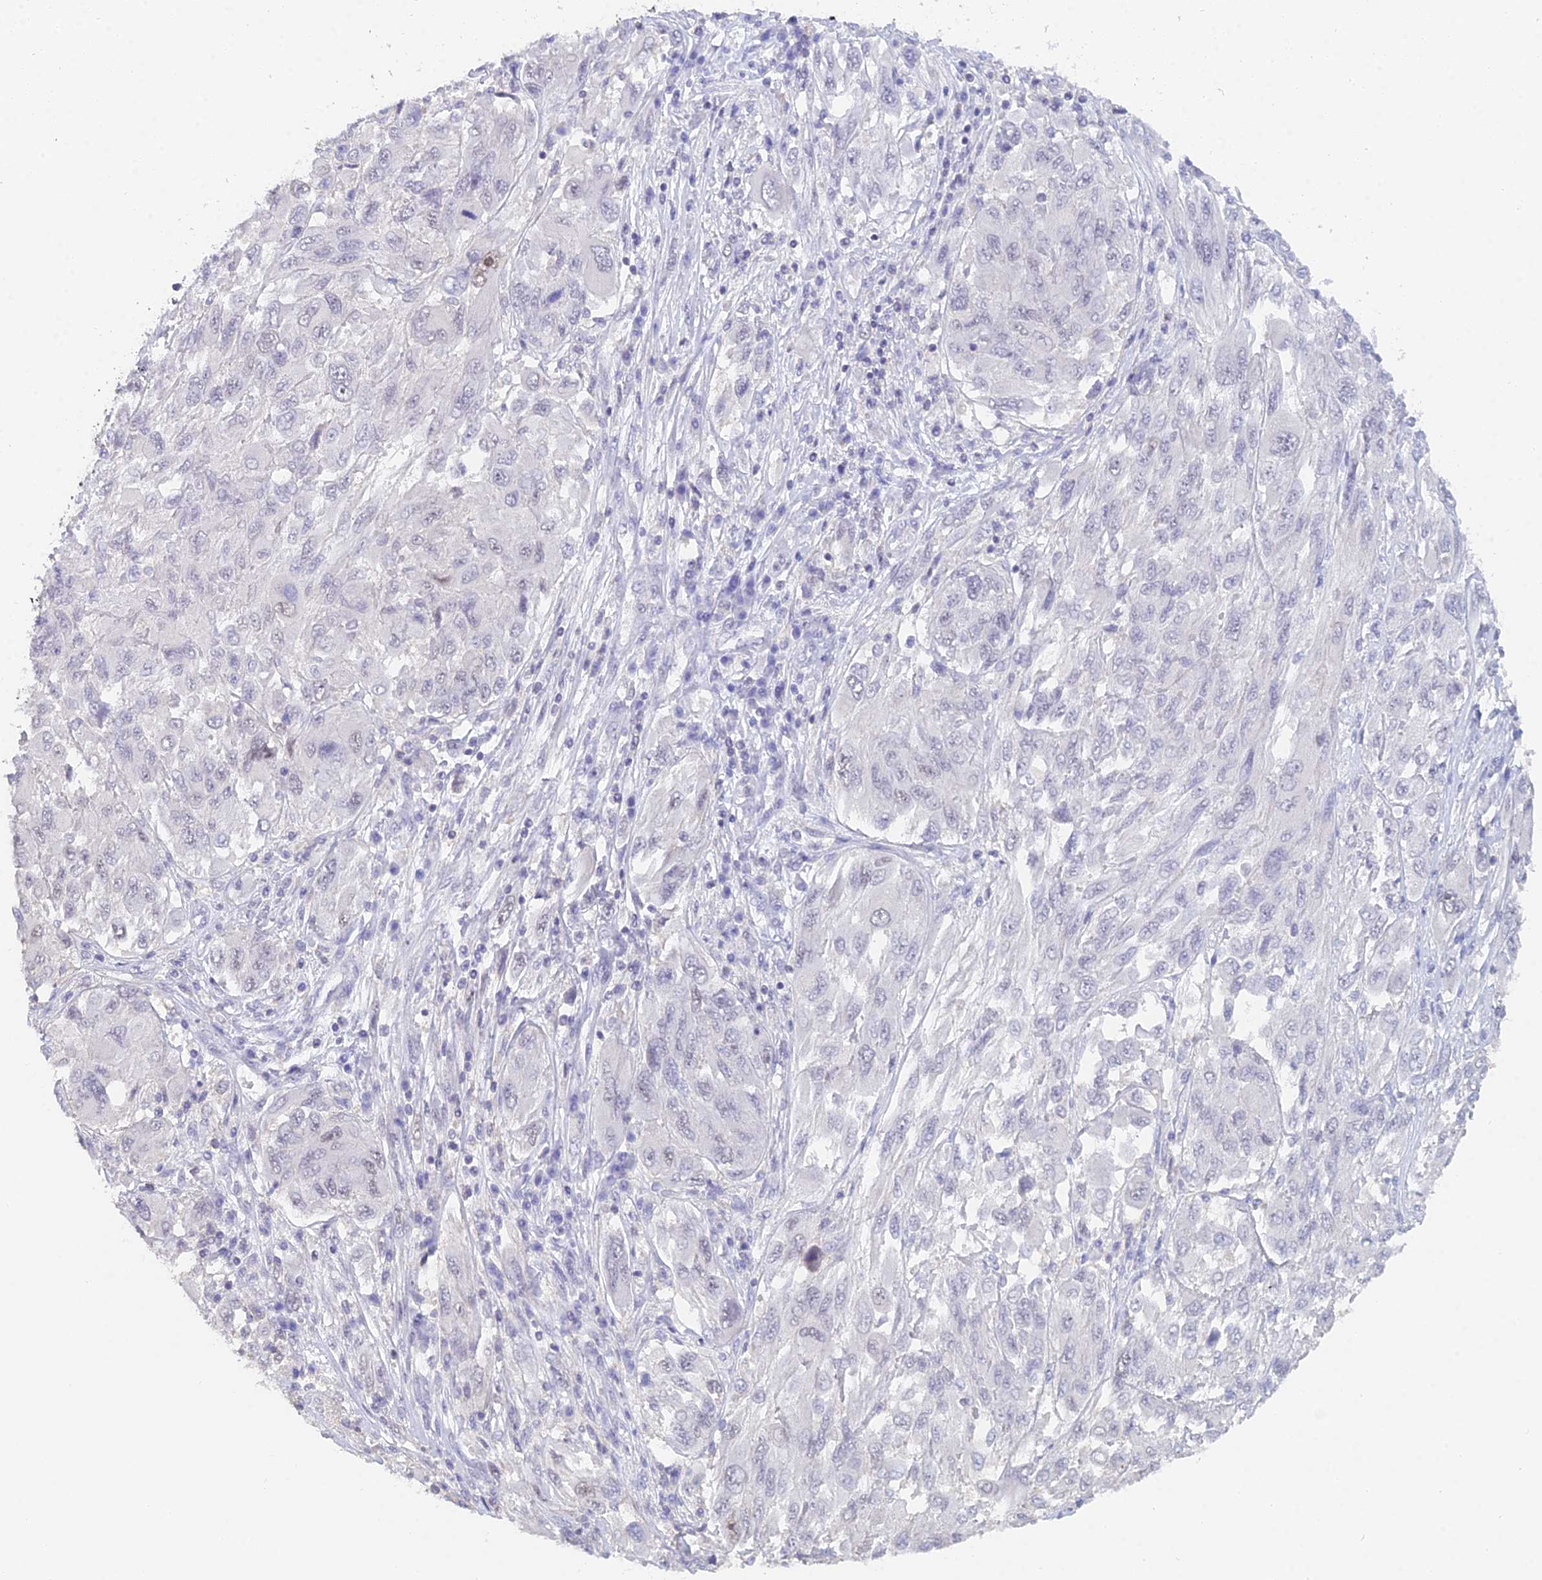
{"staining": {"intensity": "negative", "quantity": "none", "location": "none"}, "tissue": "melanoma", "cell_type": "Tumor cells", "image_type": "cancer", "snomed": [{"axis": "morphology", "description": "Malignant melanoma, NOS"}, {"axis": "topography", "description": "Skin"}], "caption": "Histopathology image shows no protein expression in tumor cells of malignant melanoma tissue.", "gene": "MCM2", "patient": {"sex": "female", "age": 91}}